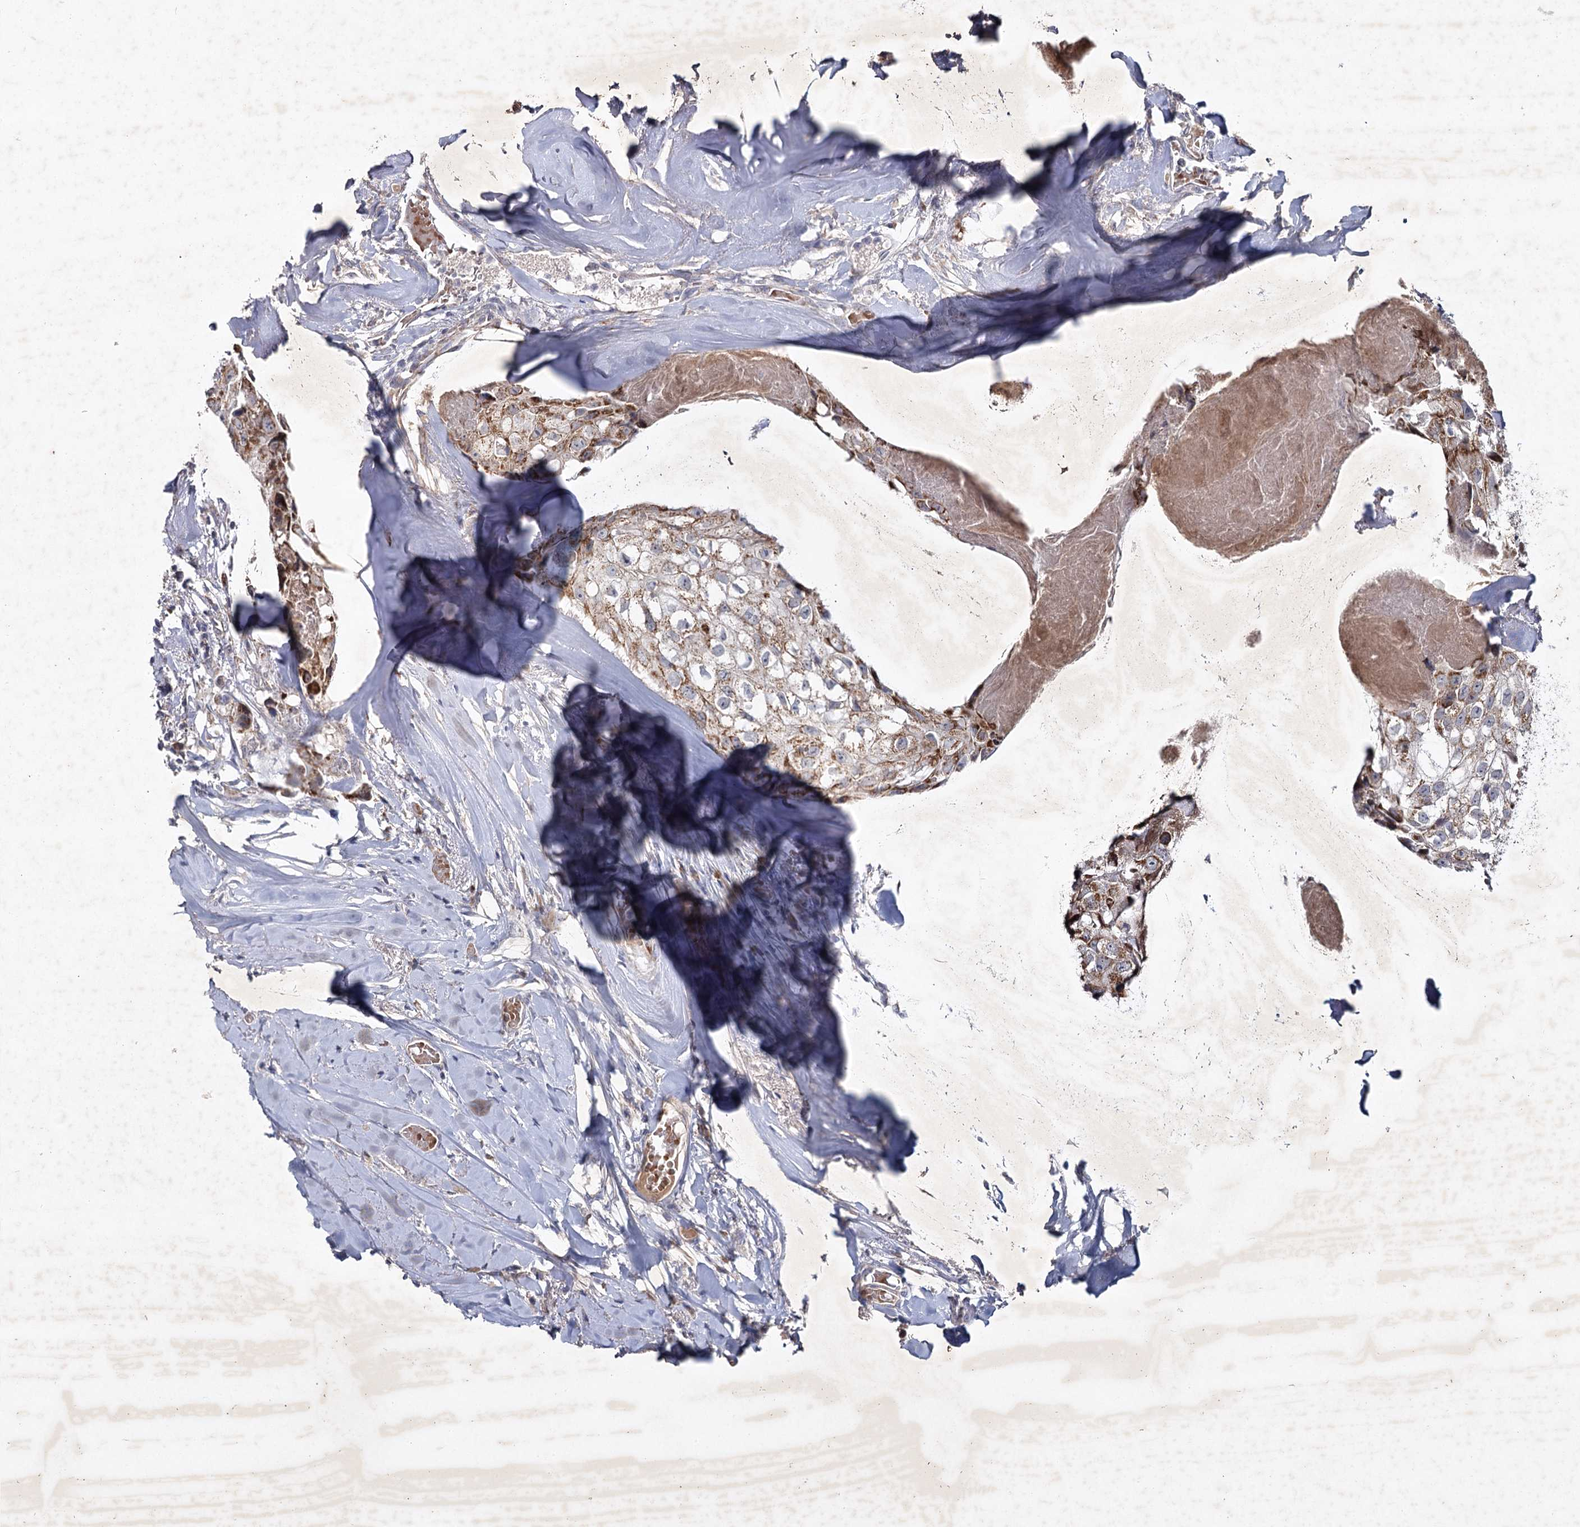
{"staining": {"intensity": "moderate", "quantity": ">75%", "location": "cytoplasmic/membranous"}, "tissue": "head and neck cancer", "cell_type": "Tumor cells", "image_type": "cancer", "snomed": [{"axis": "morphology", "description": "Adenocarcinoma, NOS"}, {"axis": "morphology", "description": "Adenocarcinoma, metastatic, NOS"}, {"axis": "topography", "description": "Head-Neck"}], "caption": "A micrograph showing moderate cytoplasmic/membranous expression in approximately >75% of tumor cells in head and neck cancer (adenocarcinoma), as visualized by brown immunohistochemical staining.", "gene": "MRPL44", "patient": {"sex": "male", "age": 75}}